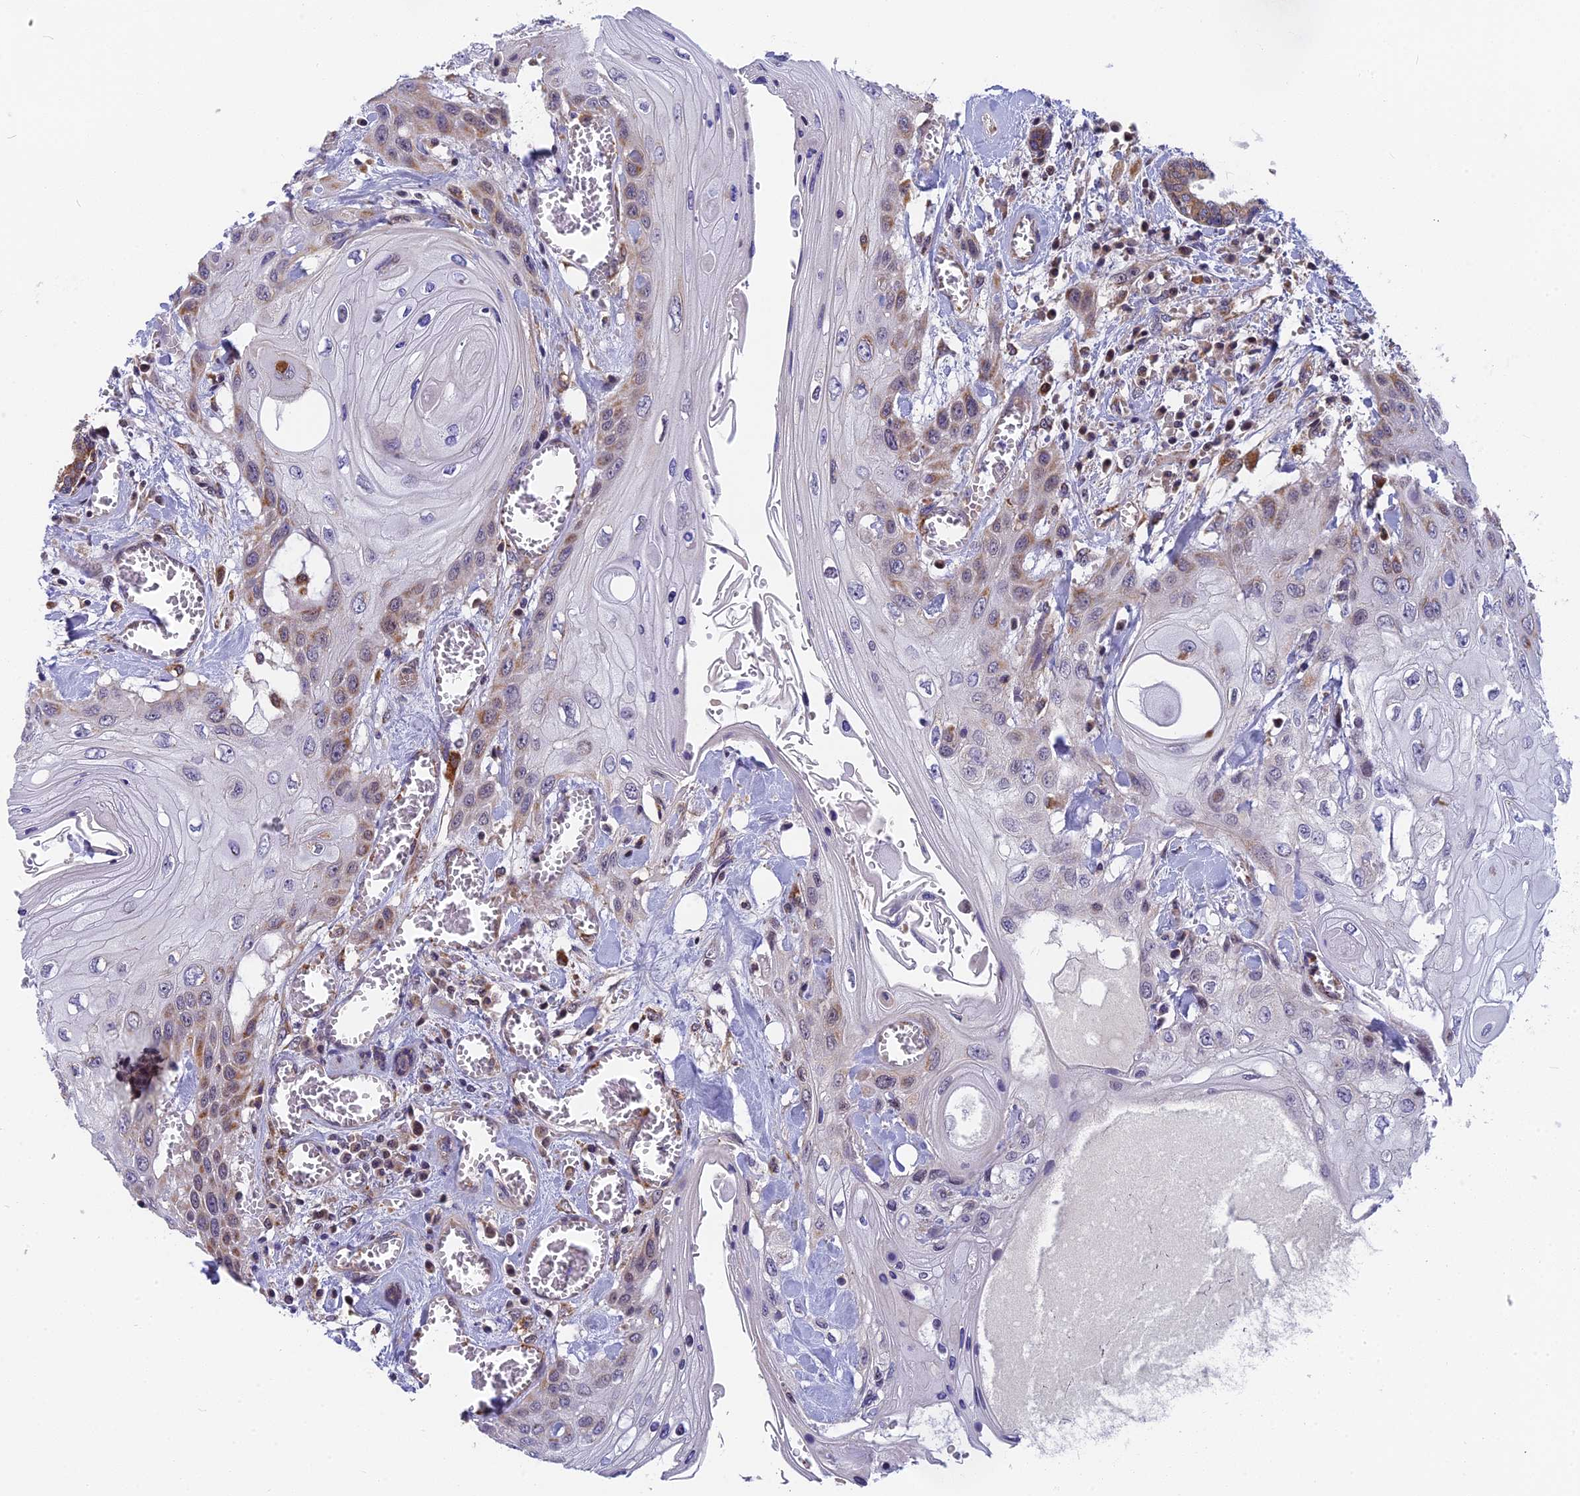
{"staining": {"intensity": "moderate", "quantity": "<25%", "location": "cytoplasmic/membranous"}, "tissue": "head and neck cancer", "cell_type": "Tumor cells", "image_type": "cancer", "snomed": [{"axis": "morphology", "description": "Squamous cell carcinoma, NOS"}, {"axis": "topography", "description": "Head-Neck"}], "caption": "An immunohistochemistry (IHC) micrograph of tumor tissue is shown. Protein staining in brown labels moderate cytoplasmic/membranous positivity in head and neck cancer (squamous cell carcinoma) within tumor cells.", "gene": "CMC1", "patient": {"sex": "female", "age": 43}}